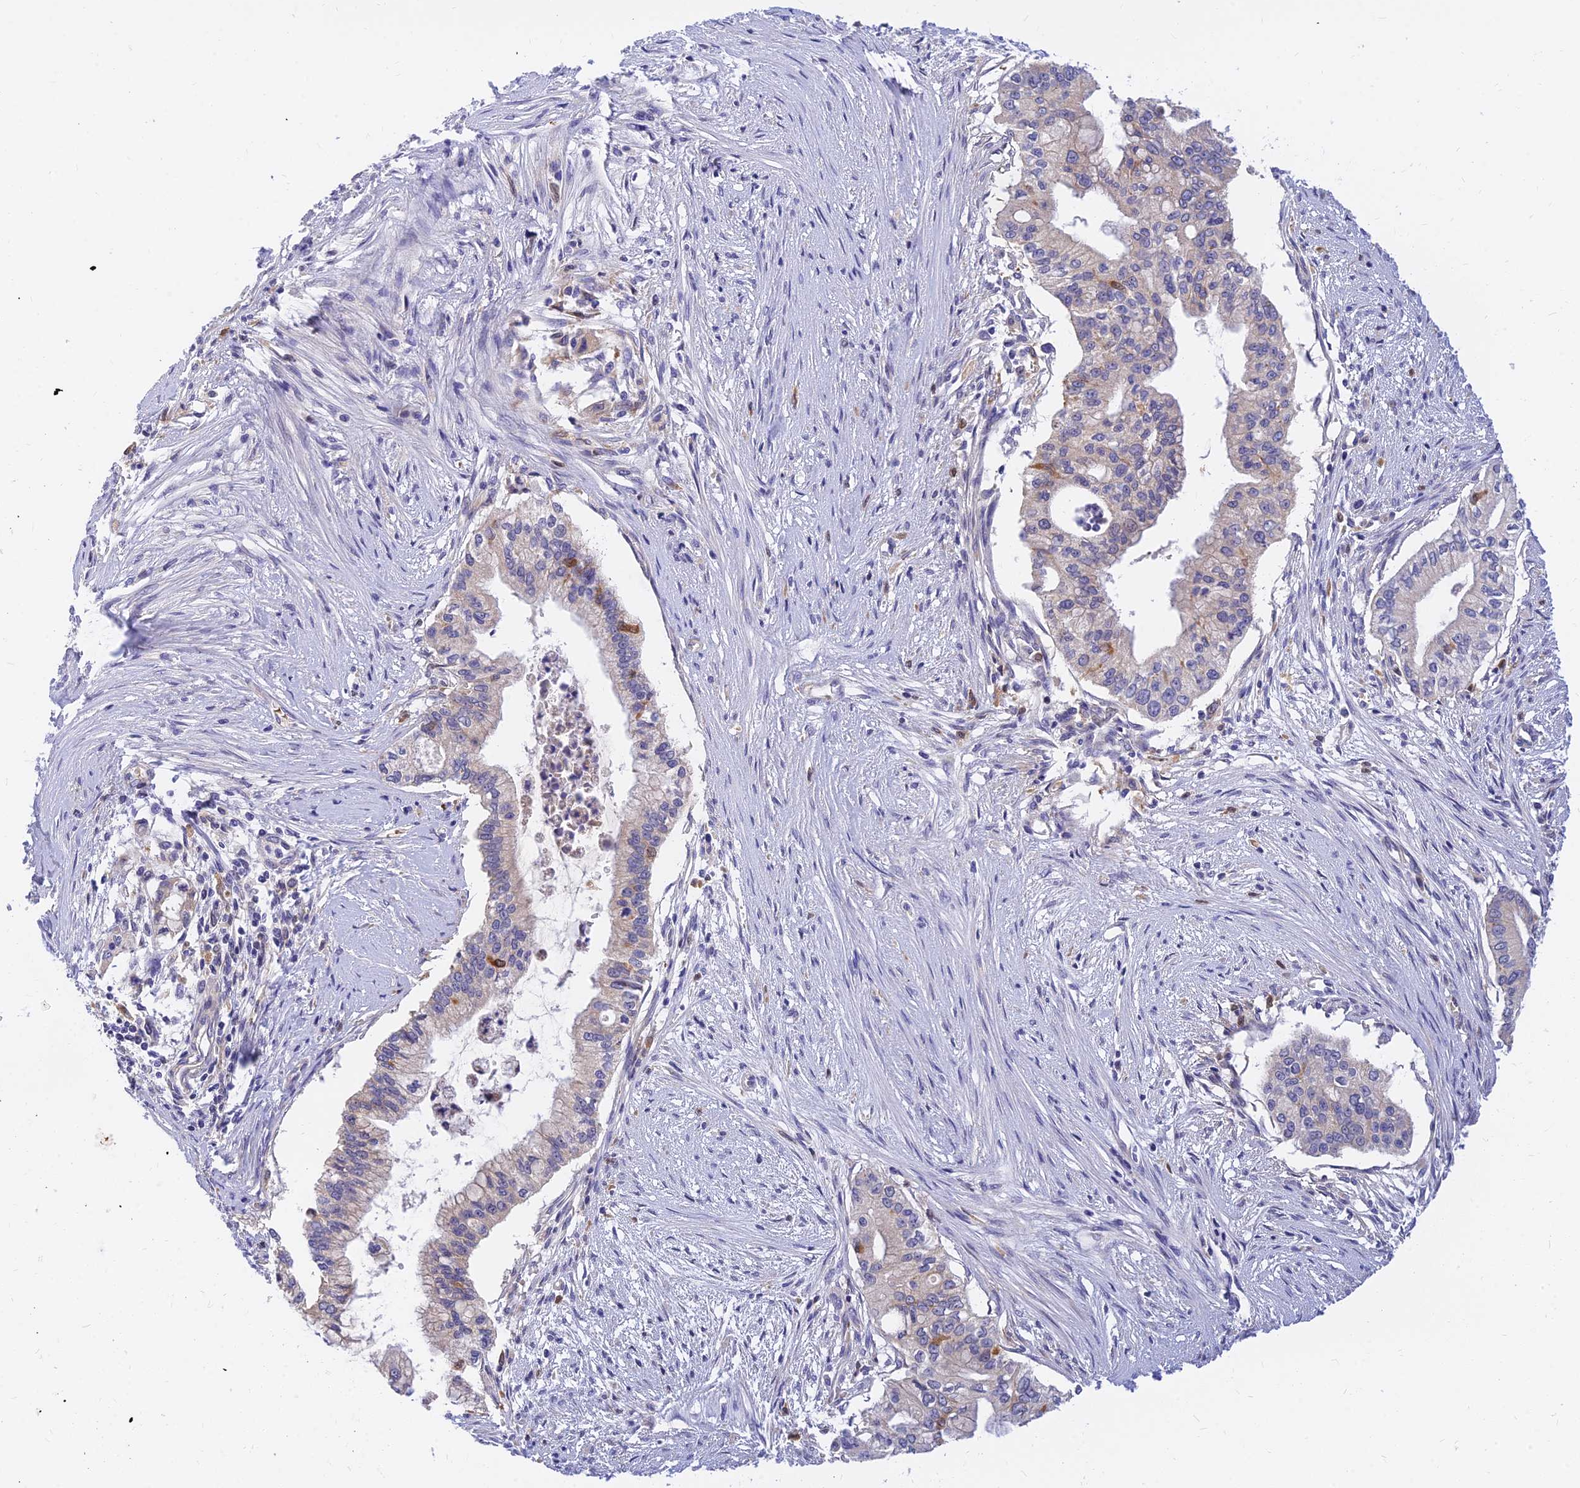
{"staining": {"intensity": "weak", "quantity": "<25%", "location": "cytoplasmic/membranous"}, "tissue": "pancreatic cancer", "cell_type": "Tumor cells", "image_type": "cancer", "snomed": [{"axis": "morphology", "description": "Adenocarcinoma, NOS"}, {"axis": "topography", "description": "Pancreas"}], "caption": "DAB (3,3'-diaminobenzidine) immunohistochemical staining of human pancreatic cancer shows no significant positivity in tumor cells.", "gene": "ANKS4B", "patient": {"sex": "male", "age": 46}}